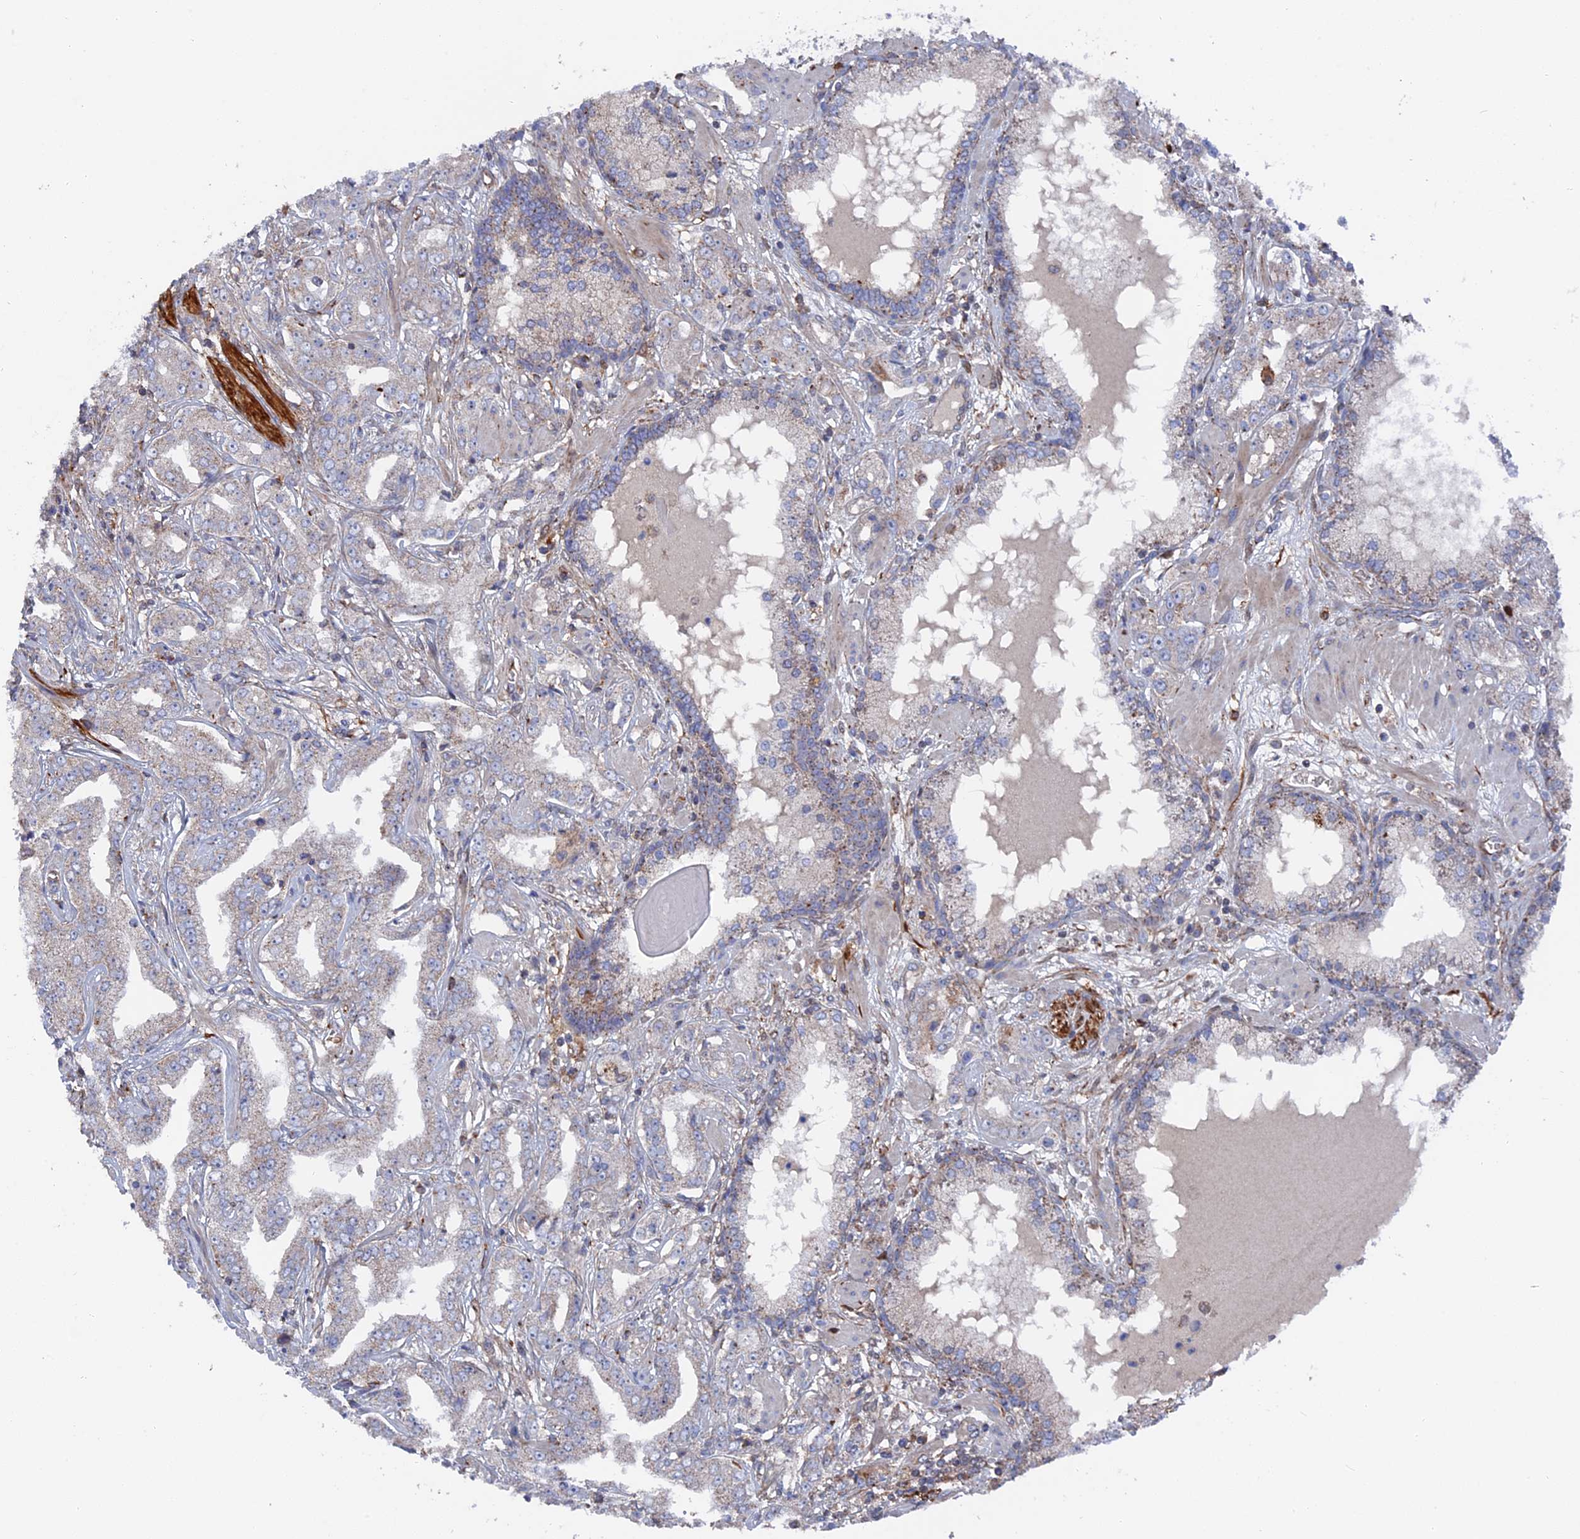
{"staining": {"intensity": "weak", "quantity": "25%-75%", "location": "cytoplasmic/membranous"}, "tissue": "prostate cancer", "cell_type": "Tumor cells", "image_type": "cancer", "snomed": [{"axis": "morphology", "description": "Adenocarcinoma, High grade"}, {"axis": "topography", "description": "Prostate"}], "caption": "IHC histopathology image of neoplastic tissue: human prostate cancer (adenocarcinoma (high-grade)) stained using IHC shows low levels of weak protein expression localized specifically in the cytoplasmic/membranous of tumor cells, appearing as a cytoplasmic/membranous brown color.", "gene": "SMG9", "patient": {"sex": "male", "age": 63}}